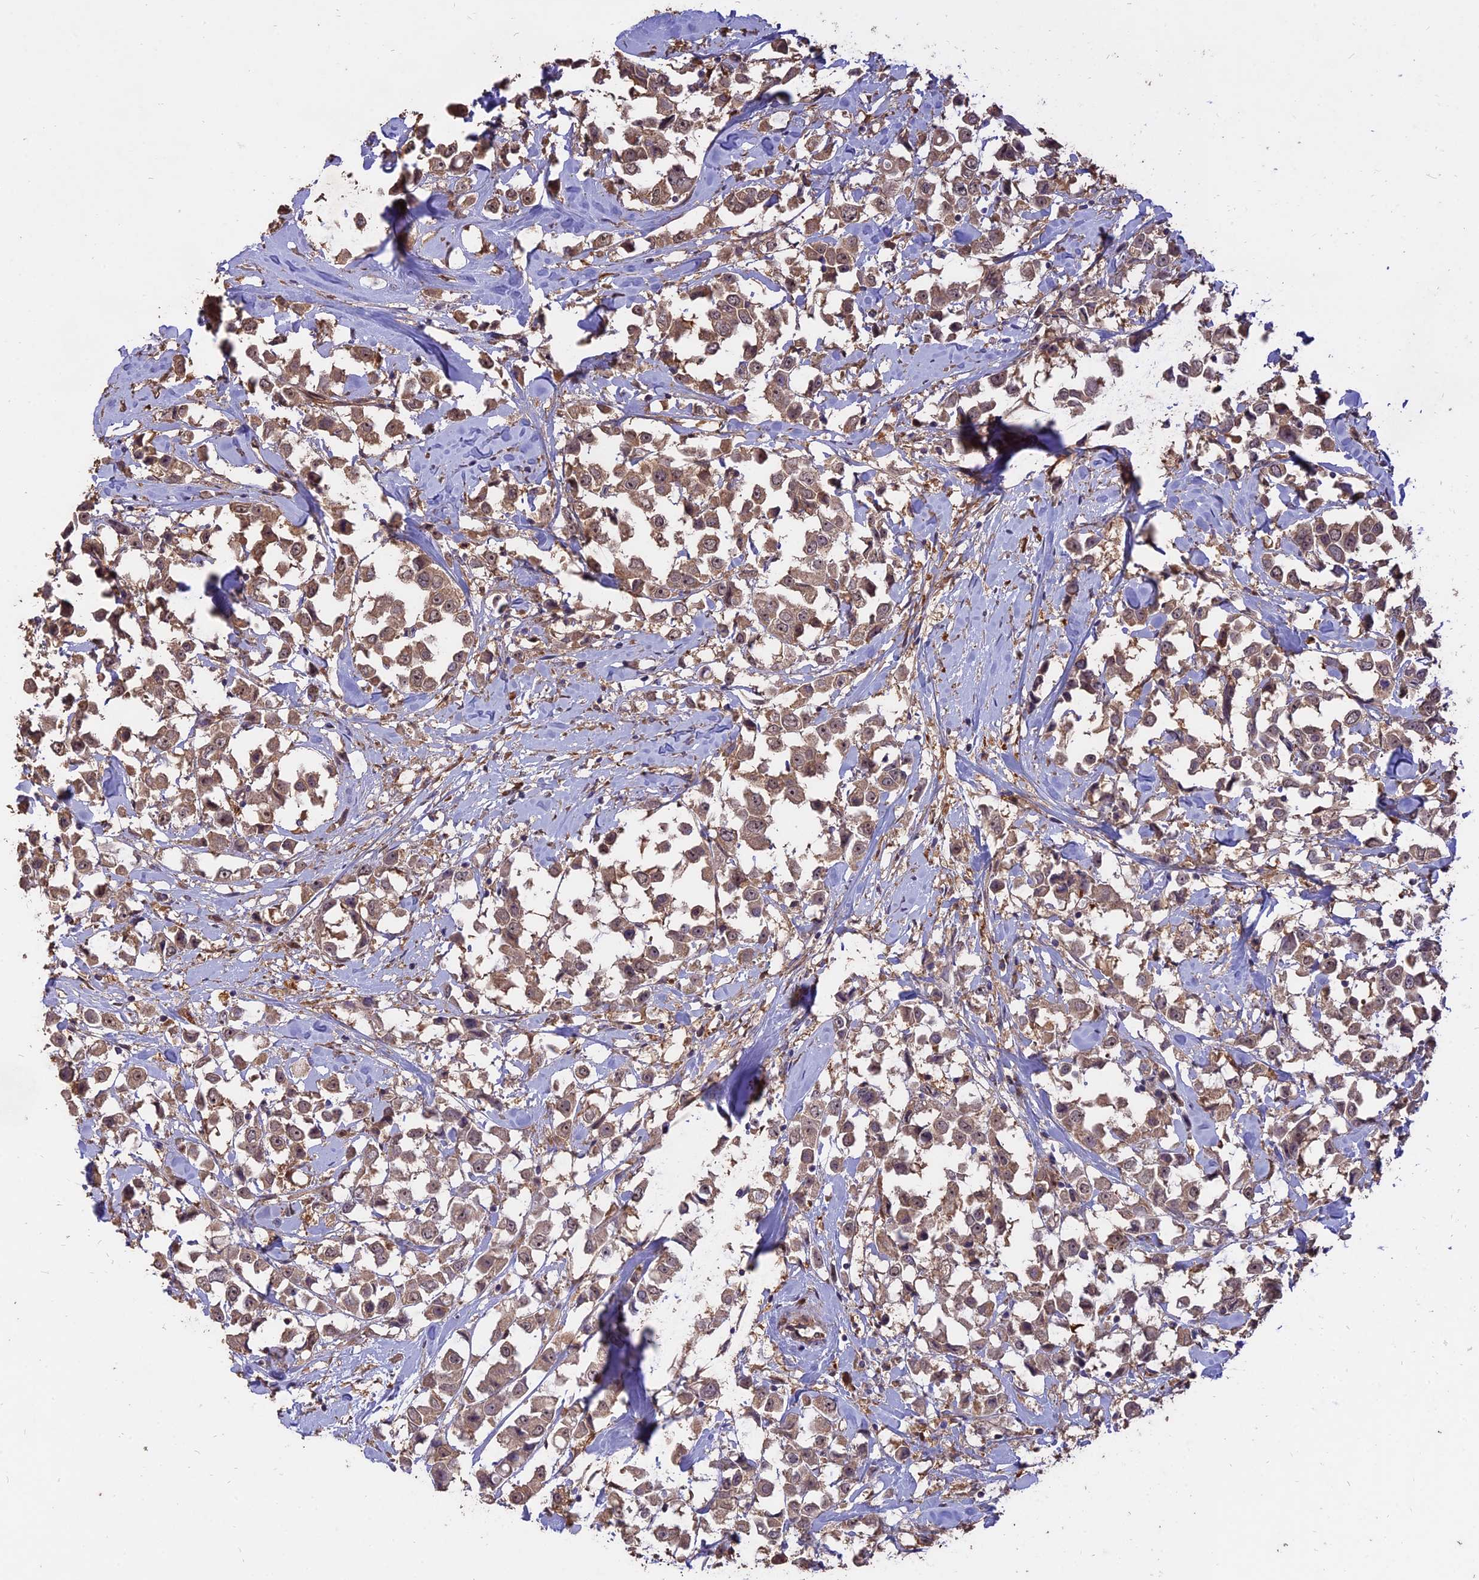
{"staining": {"intensity": "moderate", "quantity": ">75%", "location": "cytoplasmic/membranous"}, "tissue": "breast cancer", "cell_type": "Tumor cells", "image_type": "cancer", "snomed": [{"axis": "morphology", "description": "Duct carcinoma"}, {"axis": "topography", "description": "Breast"}], "caption": "Approximately >75% of tumor cells in human breast invasive ductal carcinoma reveal moderate cytoplasmic/membranous protein positivity as visualized by brown immunohistochemical staining.", "gene": "SAC3D1", "patient": {"sex": "female", "age": 61}}